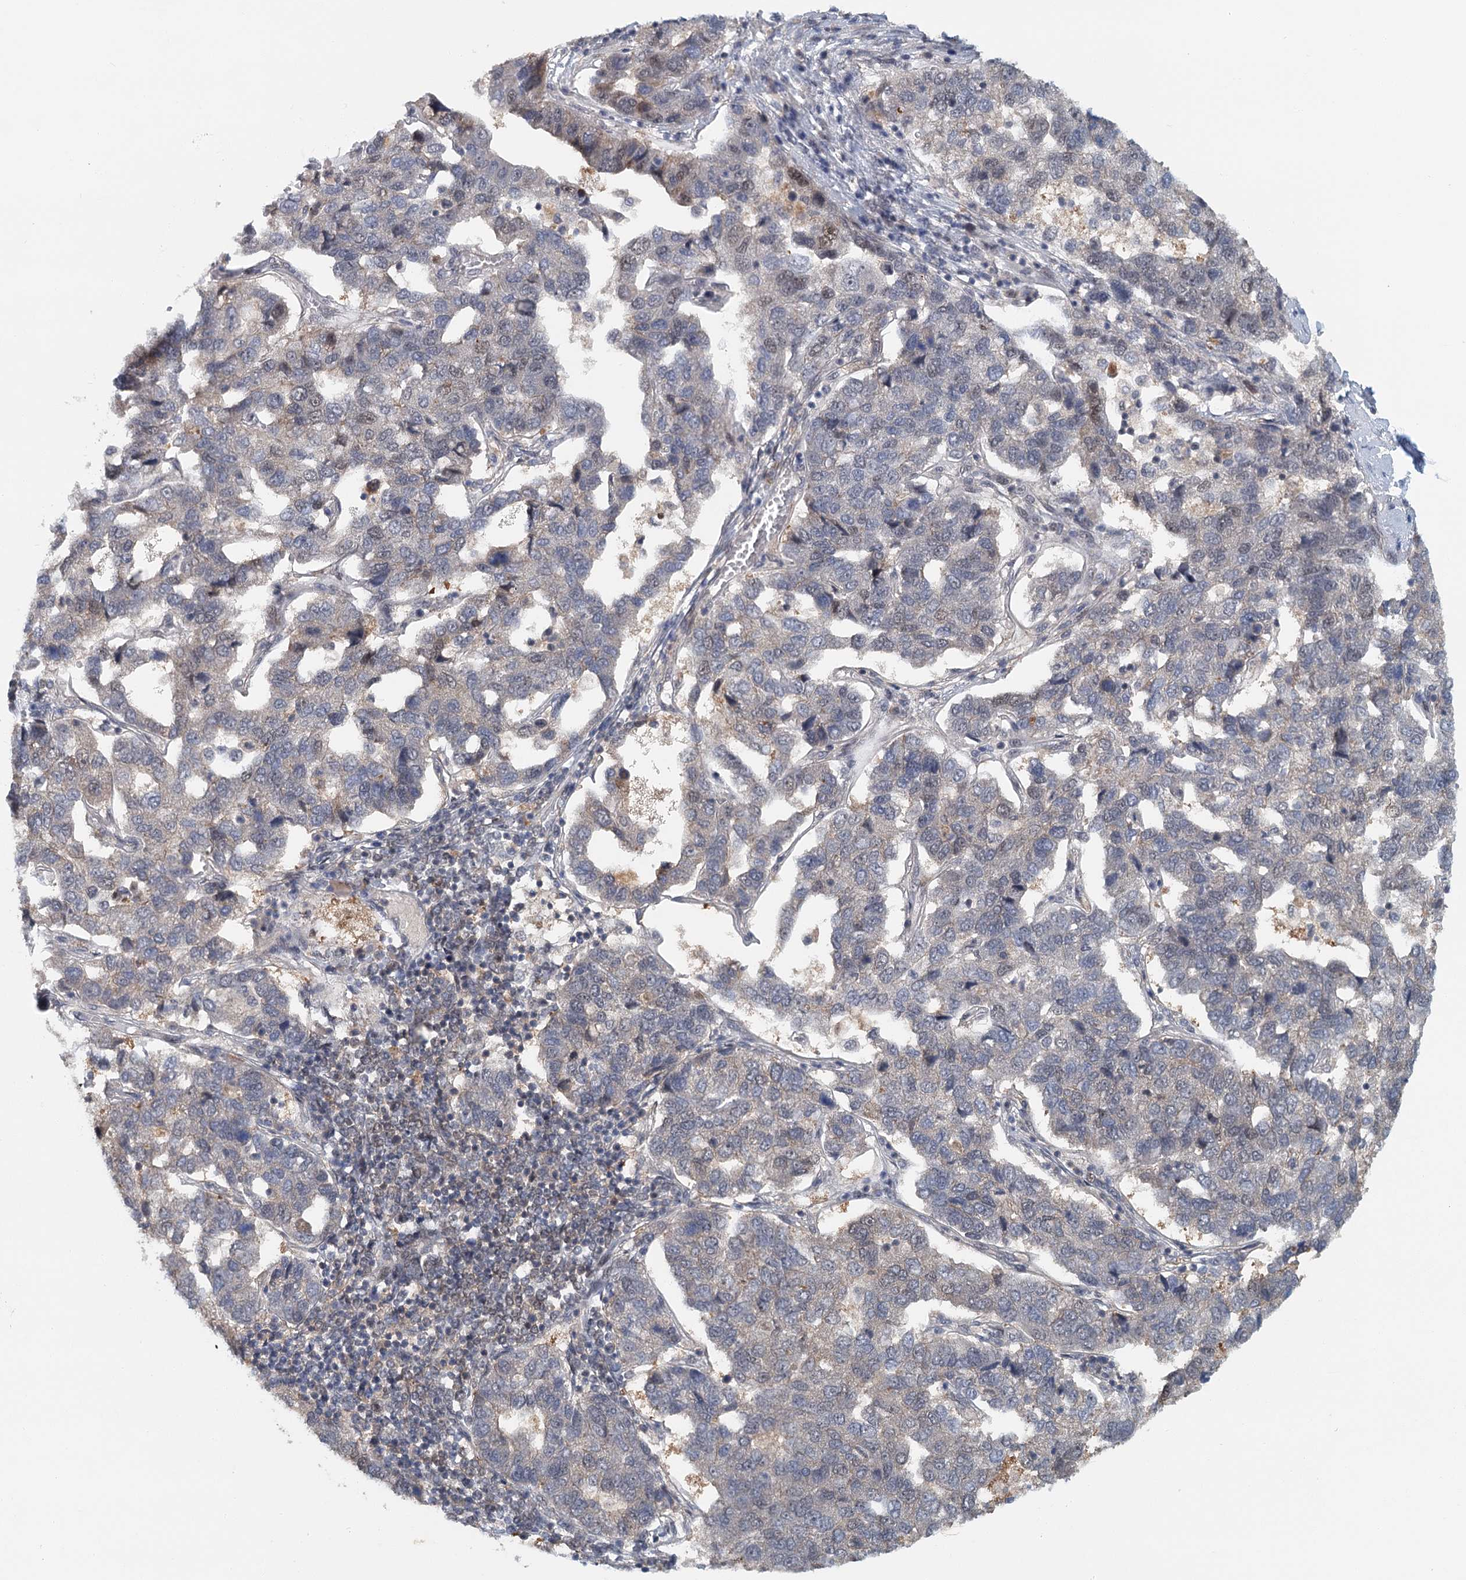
{"staining": {"intensity": "weak", "quantity": "<25%", "location": "nuclear"}, "tissue": "pancreatic cancer", "cell_type": "Tumor cells", "image_type": "cancer", "snomed": [{"axis": "morphology", "description": "Adenocarcinoma, NOS"}, {"axis": "topography", "description": "Pancreas"}], "caption": "Immunohistochemistry image of neoplastic tissue: adenocarcinoma (pancreatic) stained with DAB (3,3'-diaminobenzidine) shows no significant protein positivity in tumor cells.", "gene": "TAS2R42", "patient": {"sex": "female", "age": 61}}